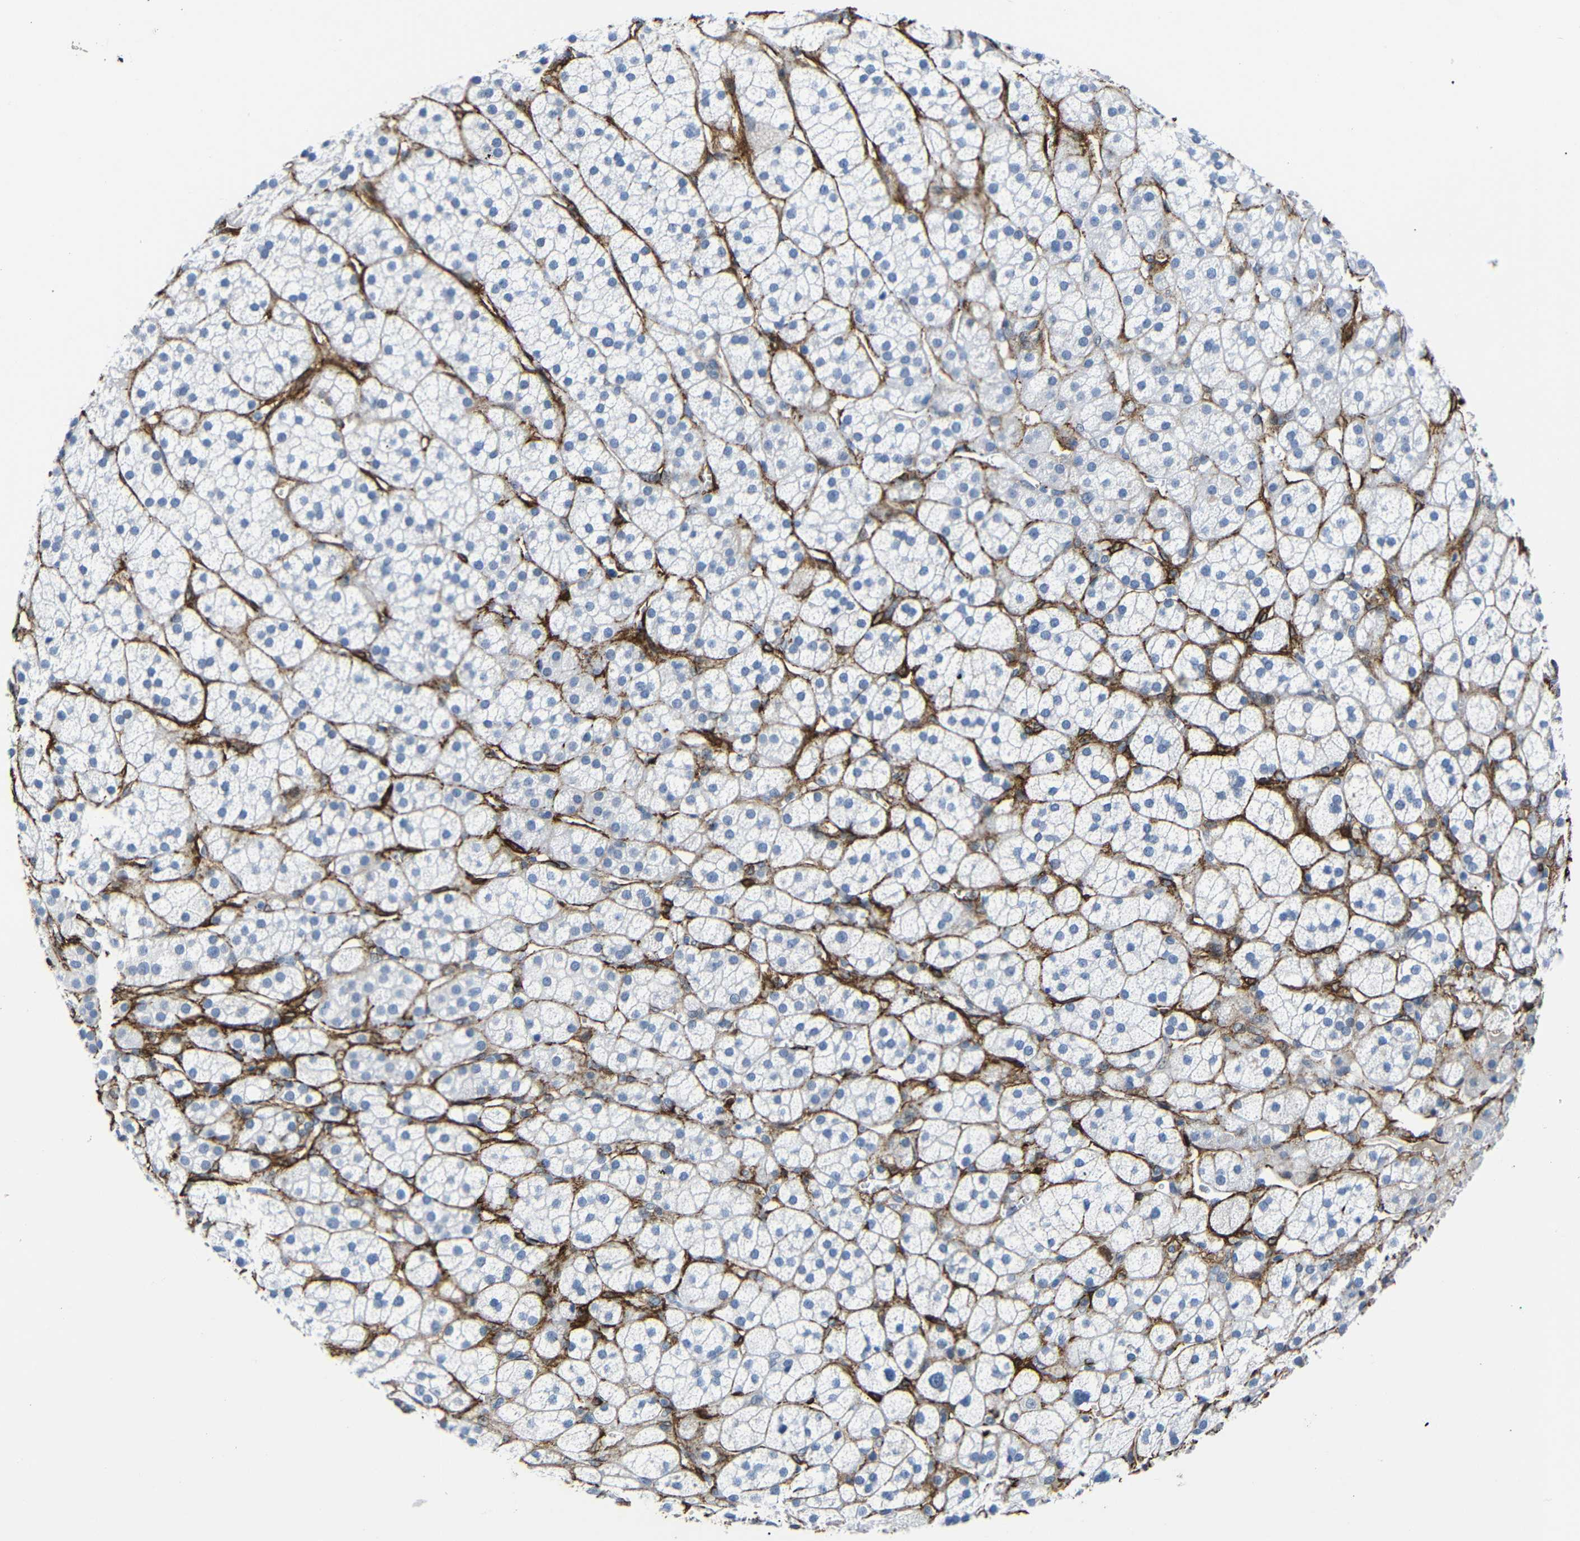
{"staining": {"intensity": "negative", "quantity": "none", "location": "none"}, "tissue": "adrenal gland", "cell_type": "Glandular cells", "image_type": "normal", "snomed": [{"axis": "morphology", "description": "Normal tissue, NOS"}, {"axis": "topography", "description": "Adrenal gland"}], "caption": "Immunohistochemical staining of normal human adrenal gland displays no significant staining in glandular cells. (DAB (3,3'-diaminobenzidine) IHC with hematoxylin counter stain).", "gene": "ACTA2", "patient": {"sex": "male", "age": 56}}